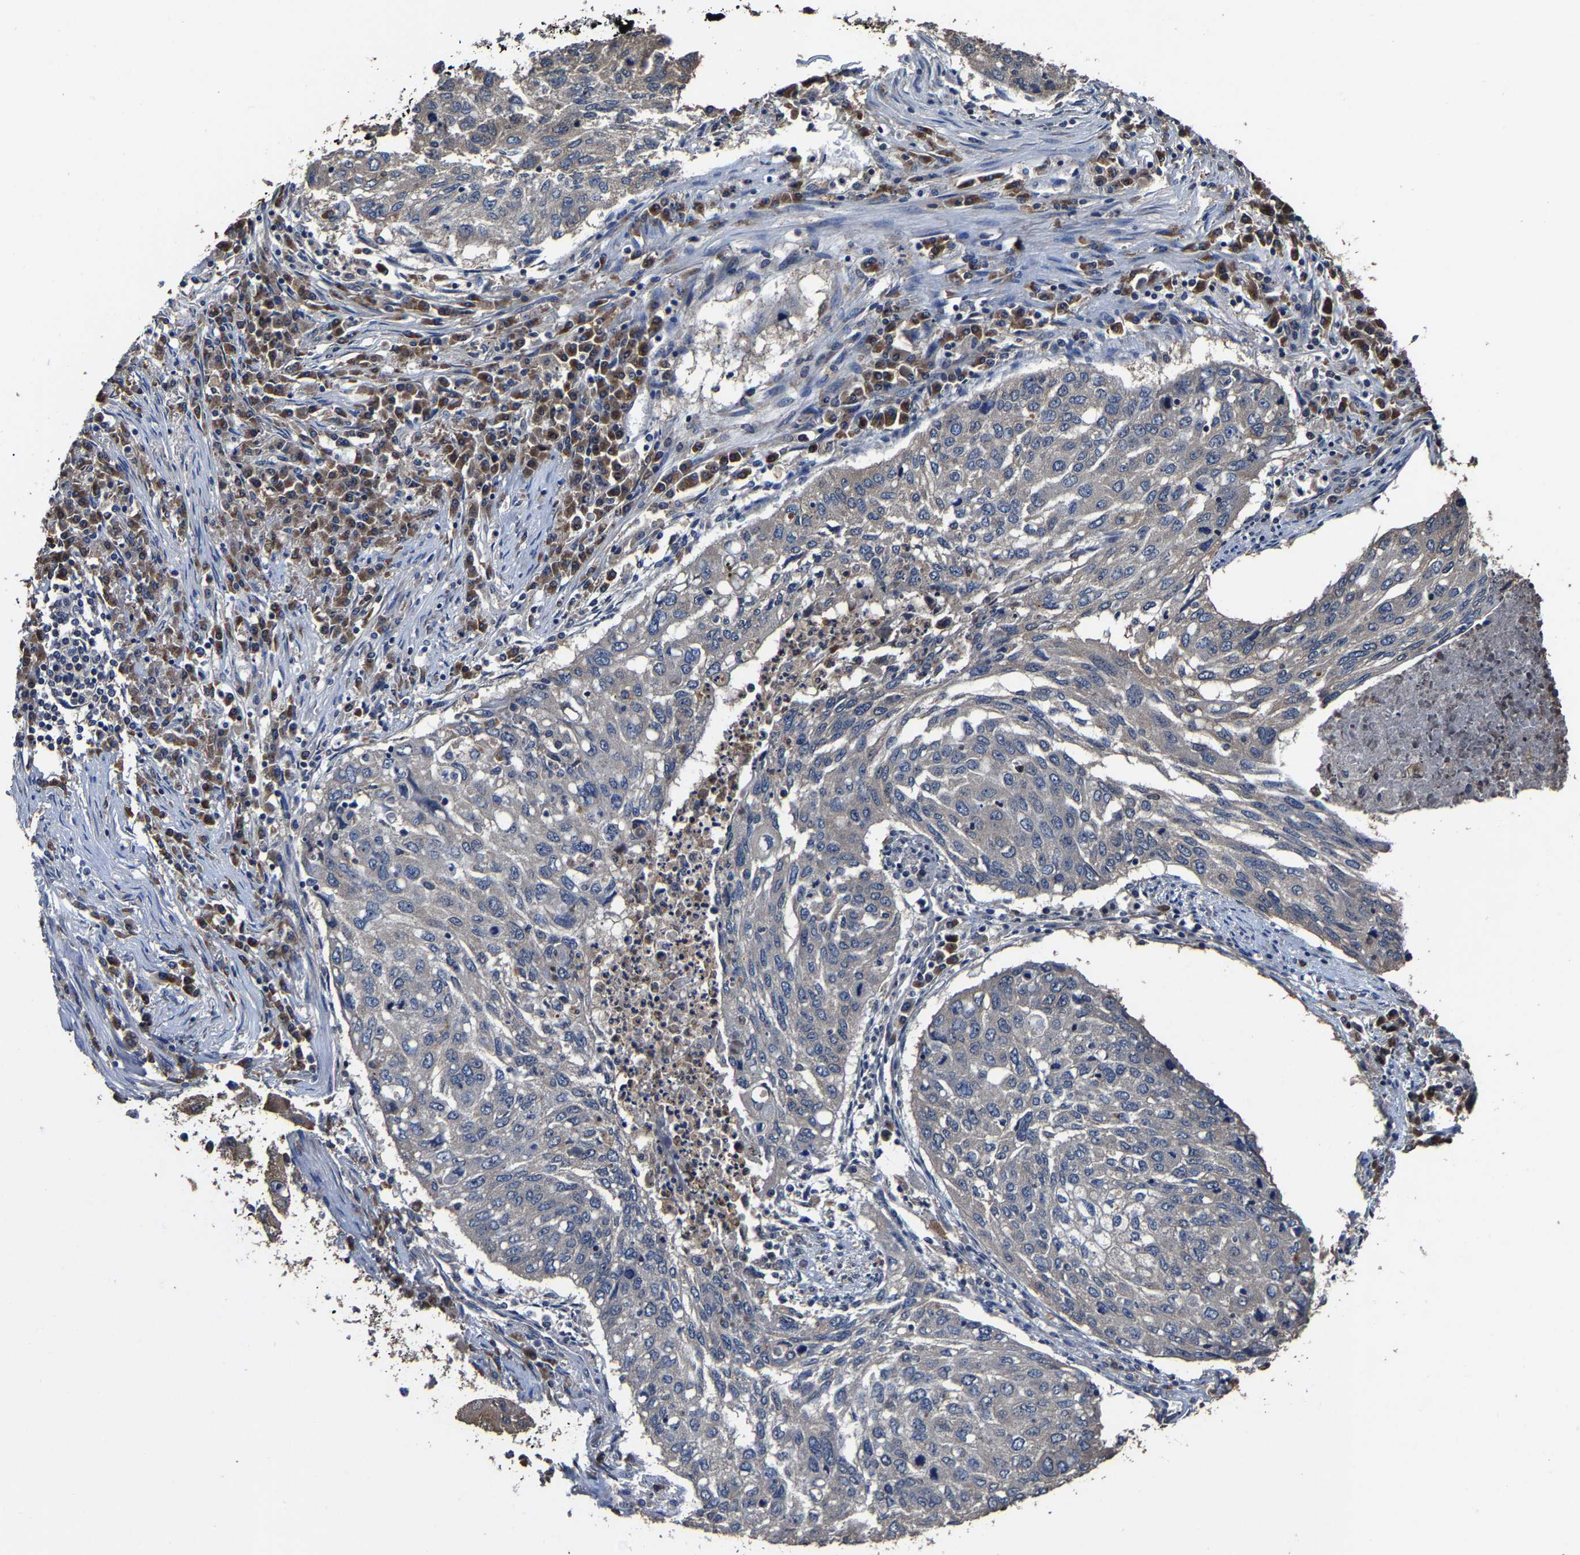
{"staining": {"intensity": "negative", "quantity": "none", "location": "none"}, "tissue": "lung cancer", "cell_type": "Tumor cells", "image_type": "cancer", "snomed": [{"axis": "morphology", "description": "Squamous cell carcinoma, NOS"}, {"axis": "topography", "description": "Lung"}], "caption": "IHC of lung squamous cell carcinoma demonstrates no expression in tumor cells. (DAB (3,3'-diaminobenzidine) immunohistochemistry with hematoxylin counter stain).", "gene": "EBAG9", "patient": {"sex": "female", "age": 63}}